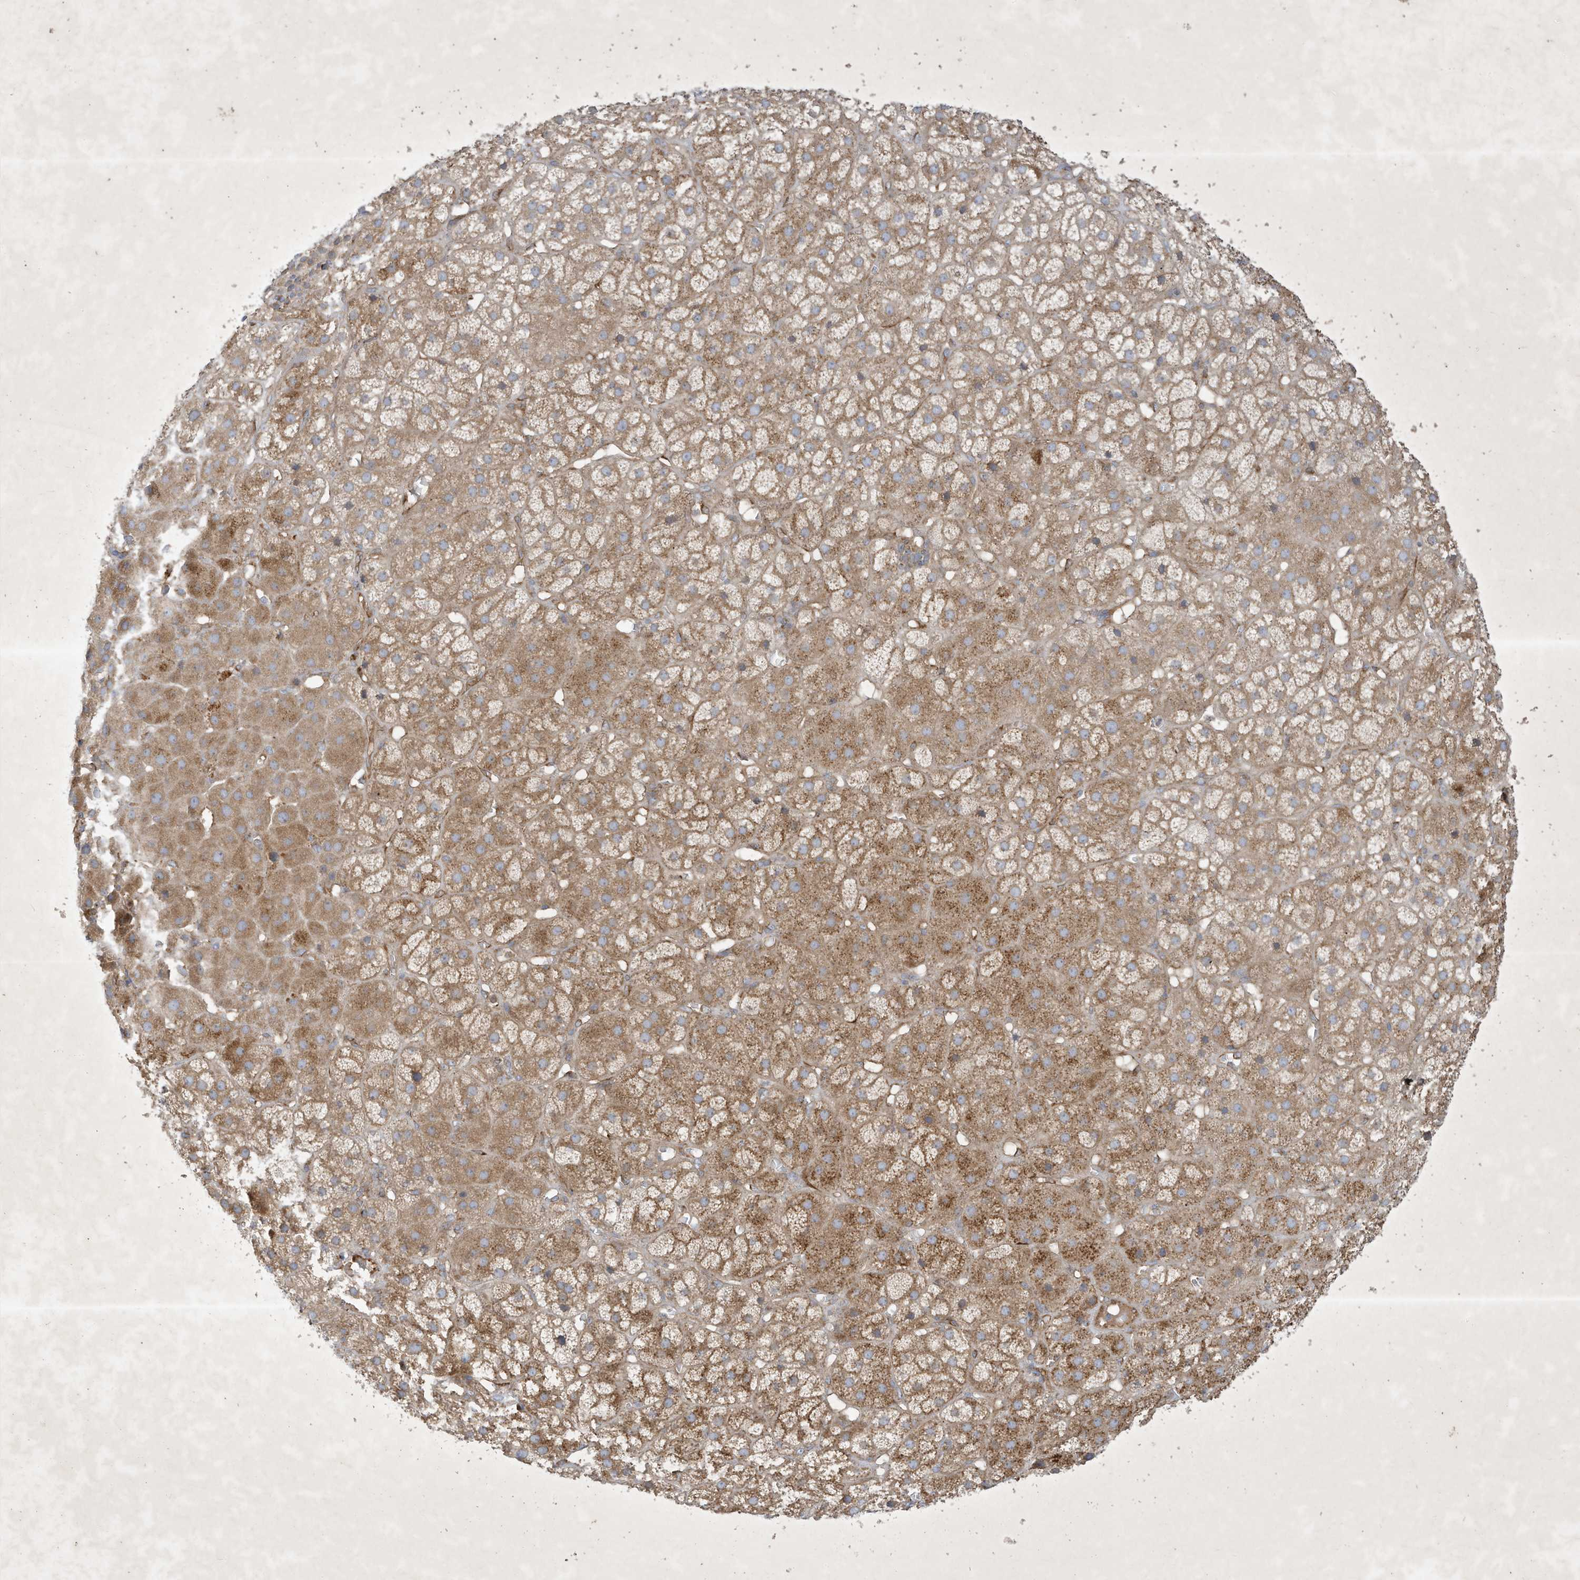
{"staining": {"intensity": "moderate", "quantity": "25%-75%", "location": "cytoplasmic/membranous"}, "tissue": "adrenal gland", "cell_type": "Glandular cells", "image_type": "normal", "snomed": [{"axis": "morphology", "description": "Normal tissue, NOS"}, {"axis": "topography", "description": "Adrenal gland"}], "caption": "Human adrenal gland stained for a protein (brown) demonstrates moderate cytoplasmic/membranous positive positivity in approximately 25%-75% of glandular cells.", "gene": "SYNJ2", "patient": {"sex": "female", "age": 57}}